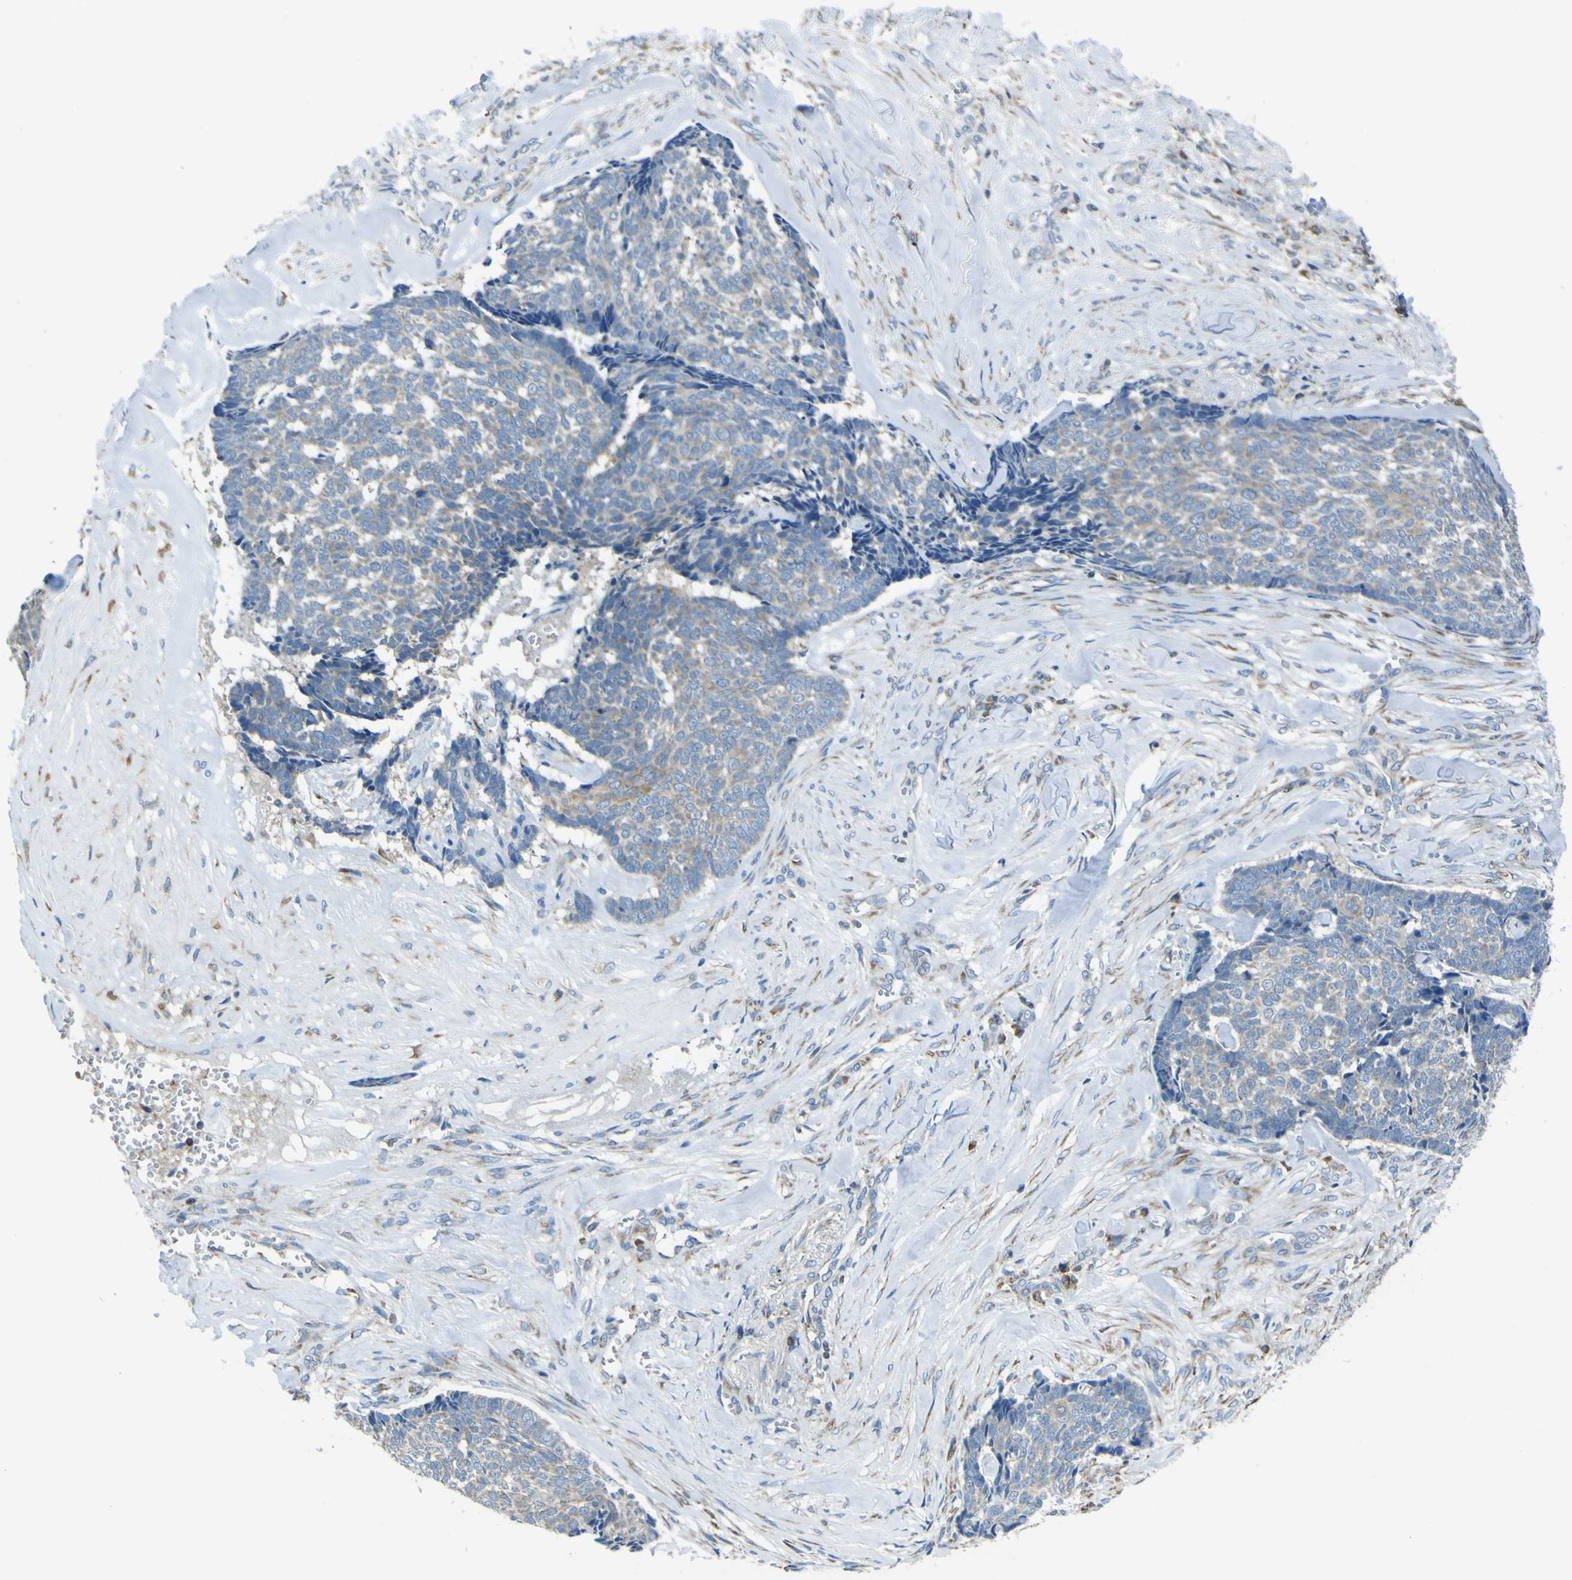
{"staining": {"intensity": "weak", "quantity": "25%-75%", "location": "cytoplasmic/membranous"}, "tissue": "skin cancer", "cell_type": "Tumor cells", "image_type": "cancer", "snomed": [{"axis": "morphology", "description": "Basal cell carcinoma"}, {"axis": "topography", "description": "Skin"}], "caption": "Protein expression analysis of human skin cancer (basal cell carcinoma) reveals weak cytoplasmic/membranous positivity in about 25%-75% of tumor cells. The protein of interest is stained brown, and the nuclei are stained in blue (DAB (3,3'-diaminobenzidine) IHC with brightfield microscopy, high magnification).", "gene": "STIM1", "patient": {"sex": "male", "age": 84}}